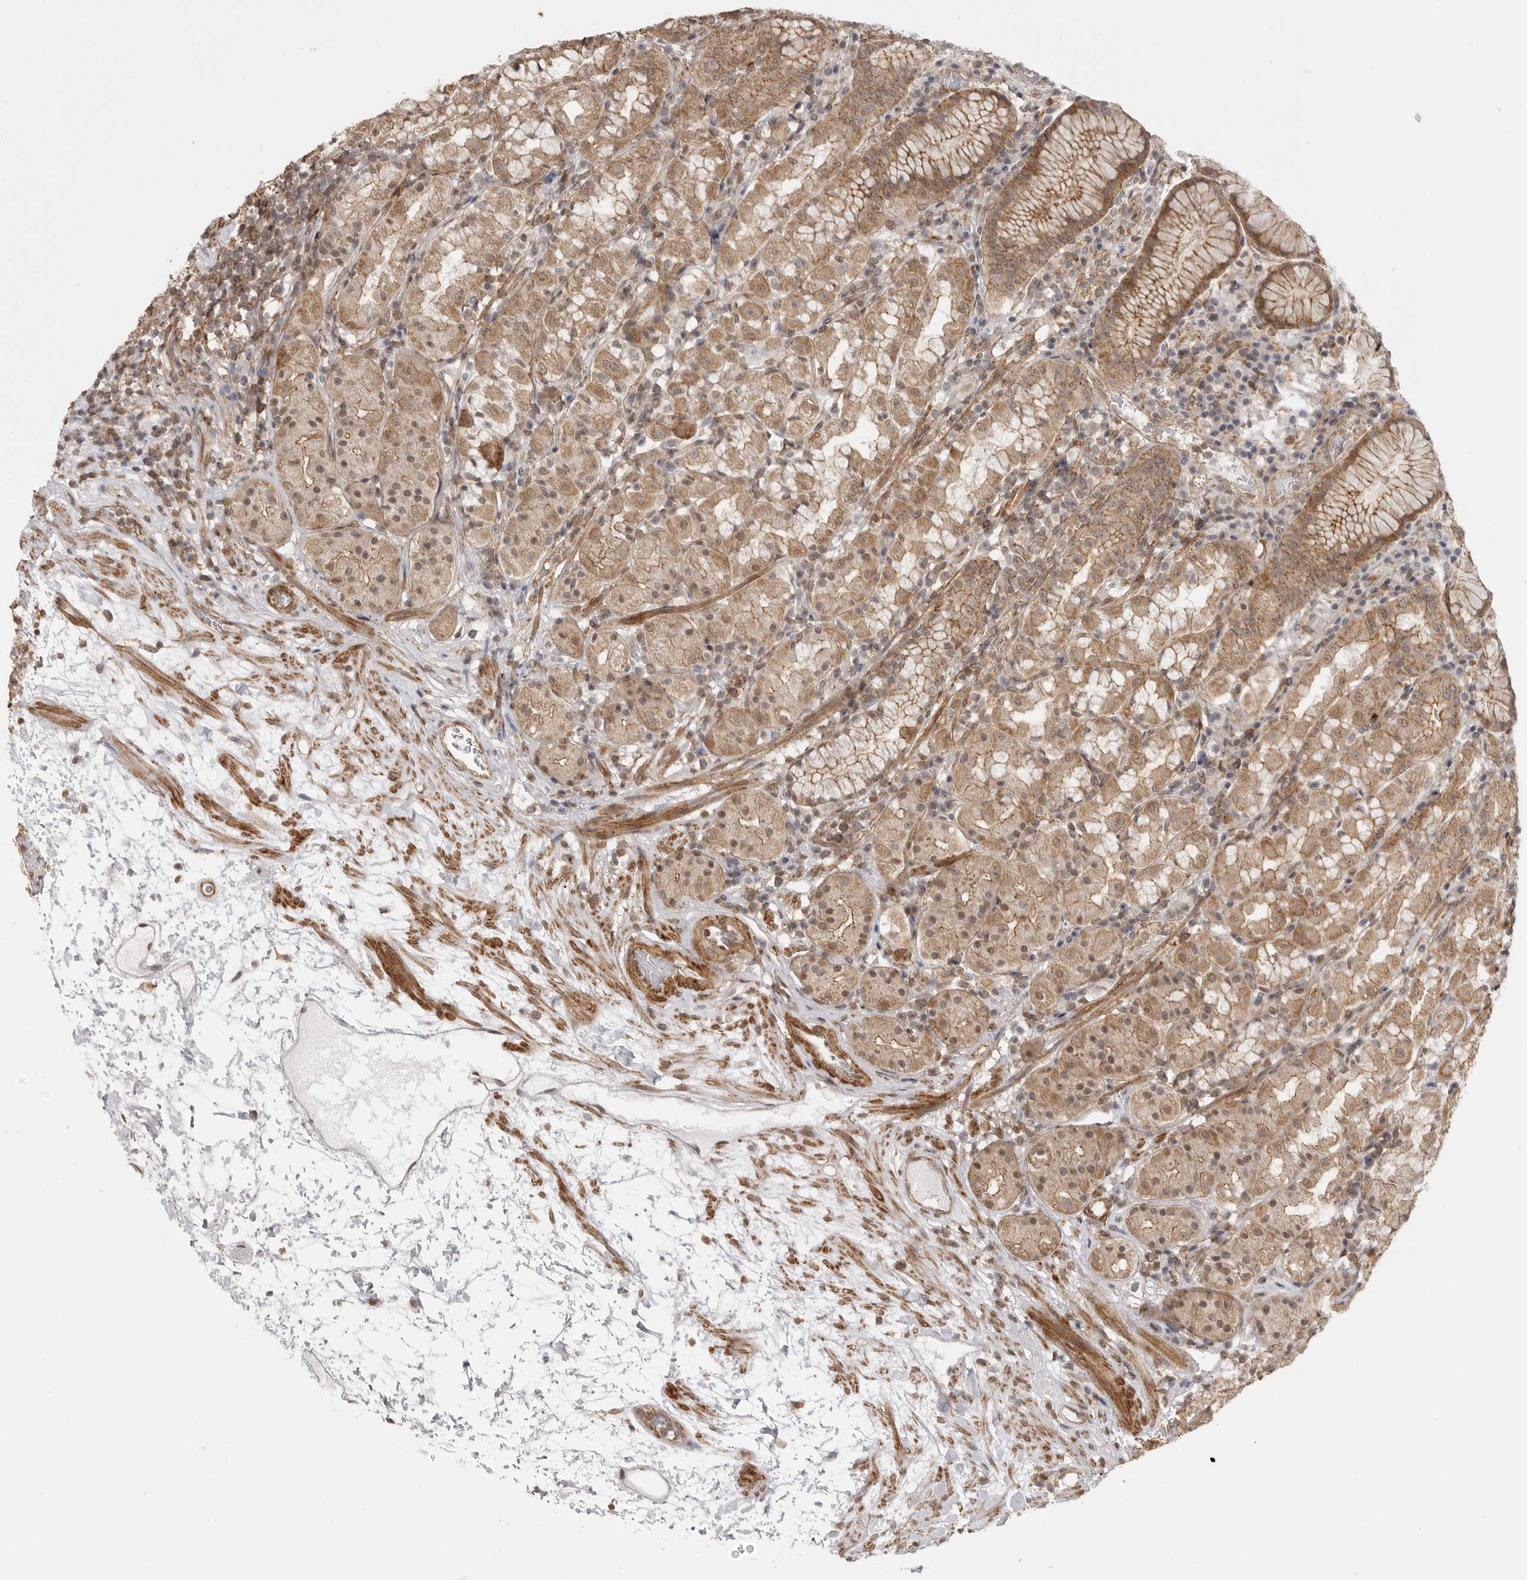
{"staining": {"intensity": "moderate", "quantity": ">75%", "location": "cytoplasmic/membranous"}, "tissue": "stomach", "cell_type": "Glandular cells", "image_type": "normal", "snomed": [{"axis": "morphology", "description": "Normal tissue, NOS"}, {"axis": "topography", "description": "Stomach, lower"}], "caption": "High-power microscopy captured an IHC image of unremarkable stomach, revealing moderate cytoplasmic/membranous staining in about >75% of glandular cells. Nuclei are stained in blue.", "gene": "GPC2", "patient": {"sex": "female", "age": 56}}